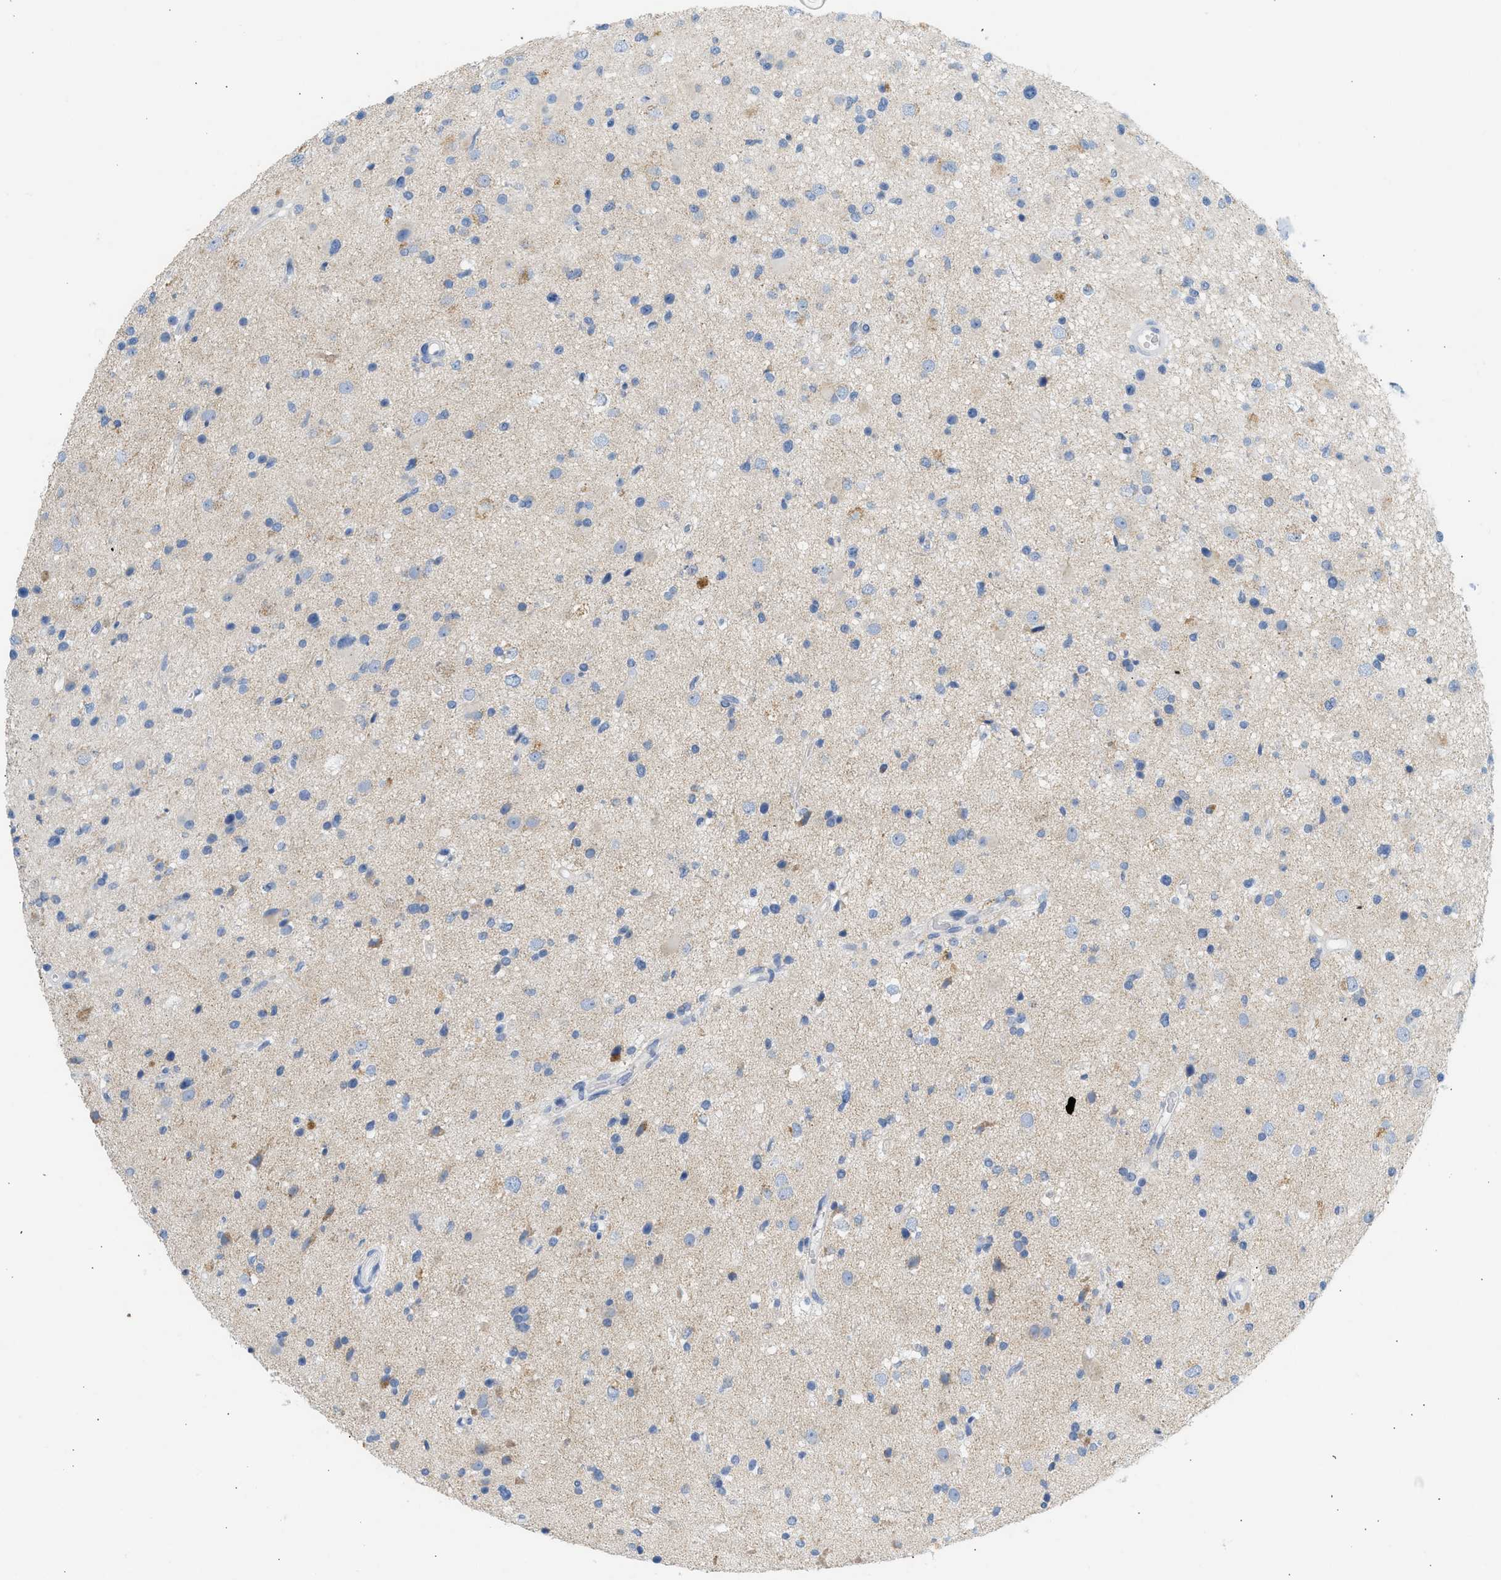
{"staining": {"intensity": "negative", "quantity": "none", "location": "none"}, "tissue": "glioma", "cell_type": "Tumor cells", "image_type": "cancer", "snomed": [{"axis": "morphology", "description": "Glioma, malignant, High grade"}, {"axis": "topography", "description": "Brain"}], "caption": "Histopathology image shows no significant protein positivity in tumor cells of high-grade glioma (malignant).", "gene": "NDUFS8", "patient": {"sex": "male", "age": 33}}